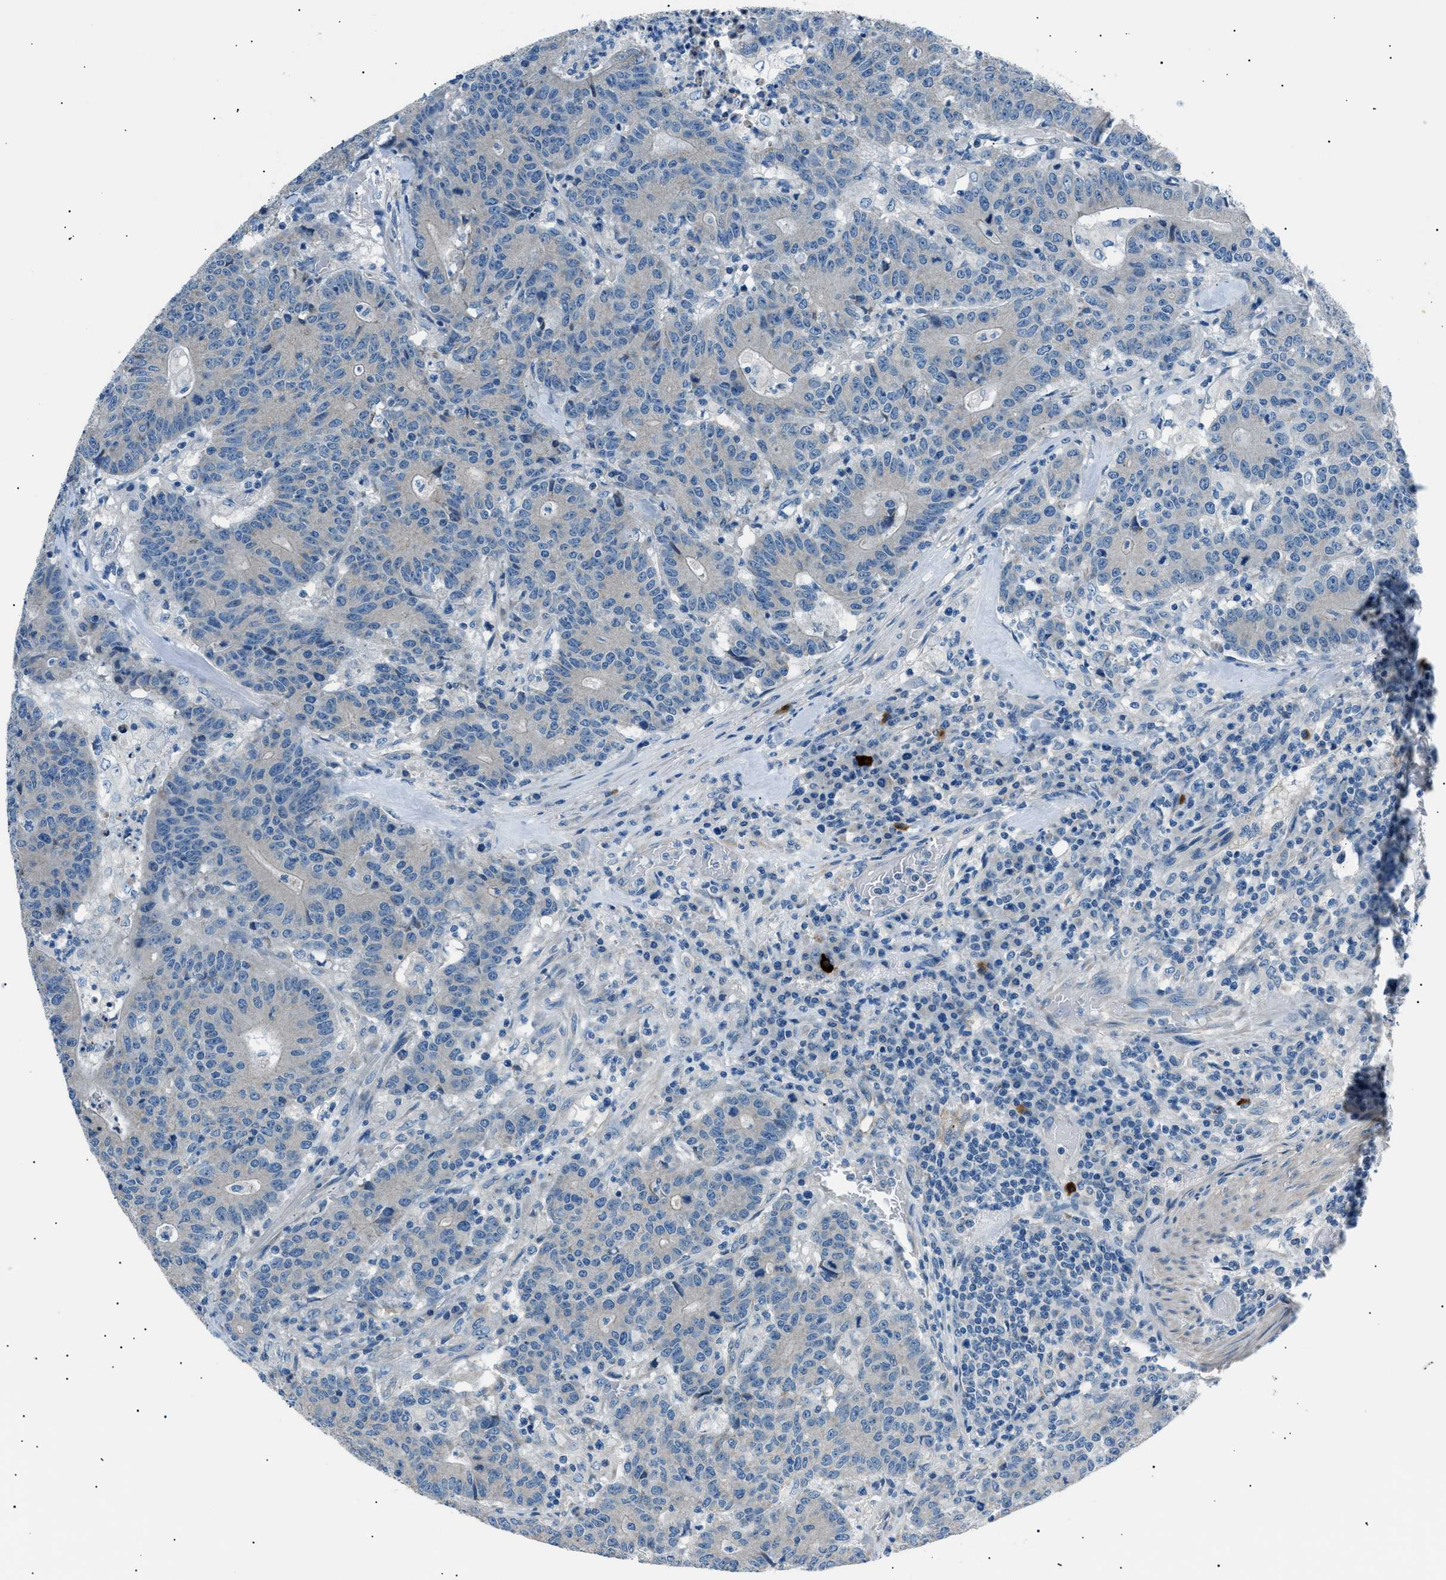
{"staining": {"intensity": "negative", "quantity": "none", "location": "none"}, "tissue": "colorectal cancer", "cell_type": "Tumor cells", "image_type": "cancer", "snomed": [{"axis": "morphology", "description": "Normal tissue, NOS"}, {"axis": "morphology", "description": "Adenocarcinoma, NOS"}, {"axis": "topography", "description": "Colon"}], "caption": "Immunohistochemical staining of colorectal cancer shows no significant expression in tumor cells.", "gene": "LRRC37B", "patient": {"sex": "female", "age": 75}}